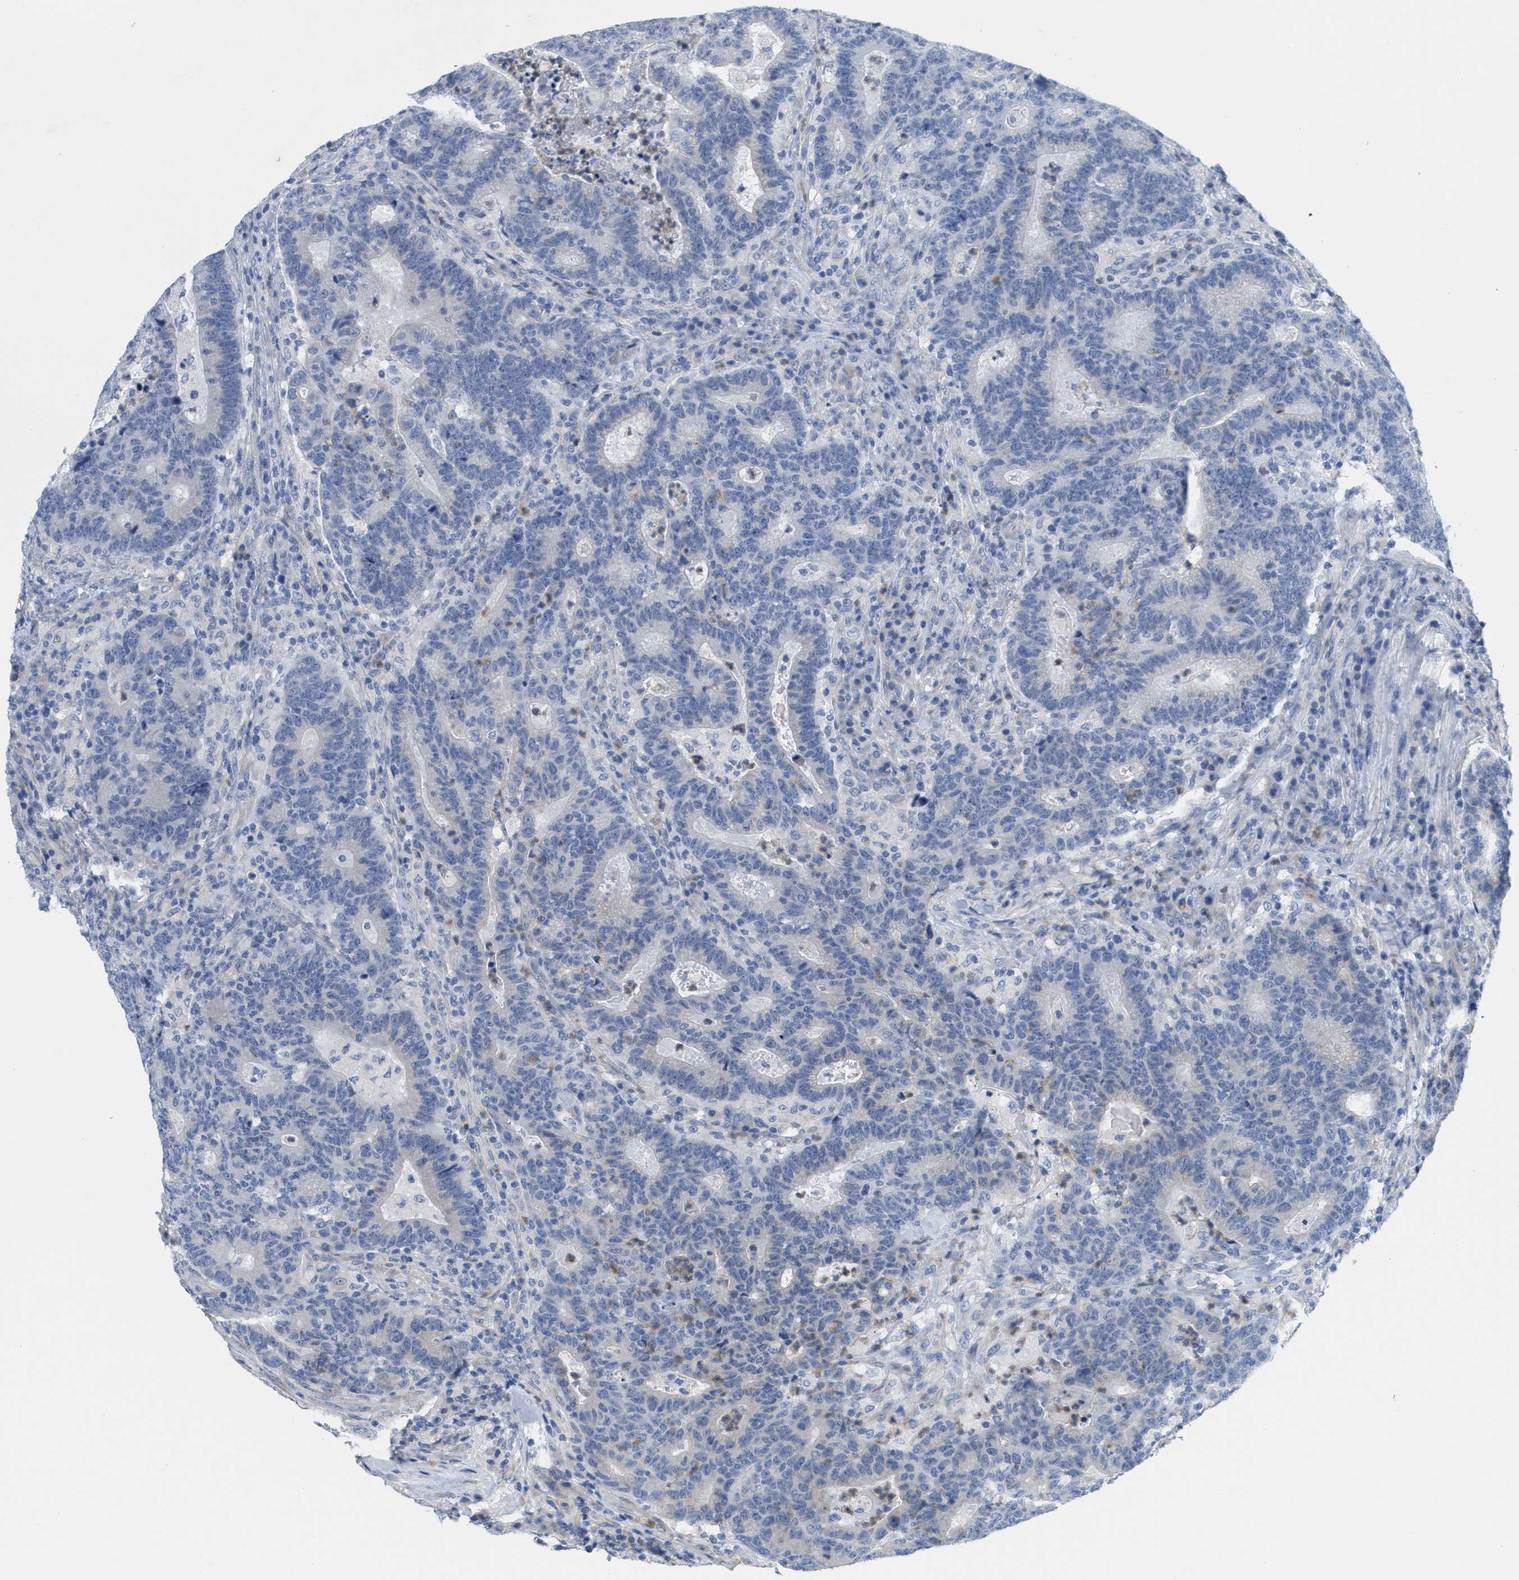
{"staining": {"intensity": "negative", "quantity": "none", "location": "none"}, "tissue": "colorectal cancer", "cell_type": "Tumor cells", "image_type": "cancer", "snomed": [{"axis": "morphology", "description": "Adenocarcinoma, NOS"}, {"axis": "topography", "description": "Colon"}], "caption": "The histopathology image displays no staining of tumor cells in colorectal cancer (adenocarcinoma). The staining is performed using DAB brown chromogen with nuclei counter-stained in using hematoxylin.", "gene": "CPA2", "patient": {"sex": "female", "age": 75}}